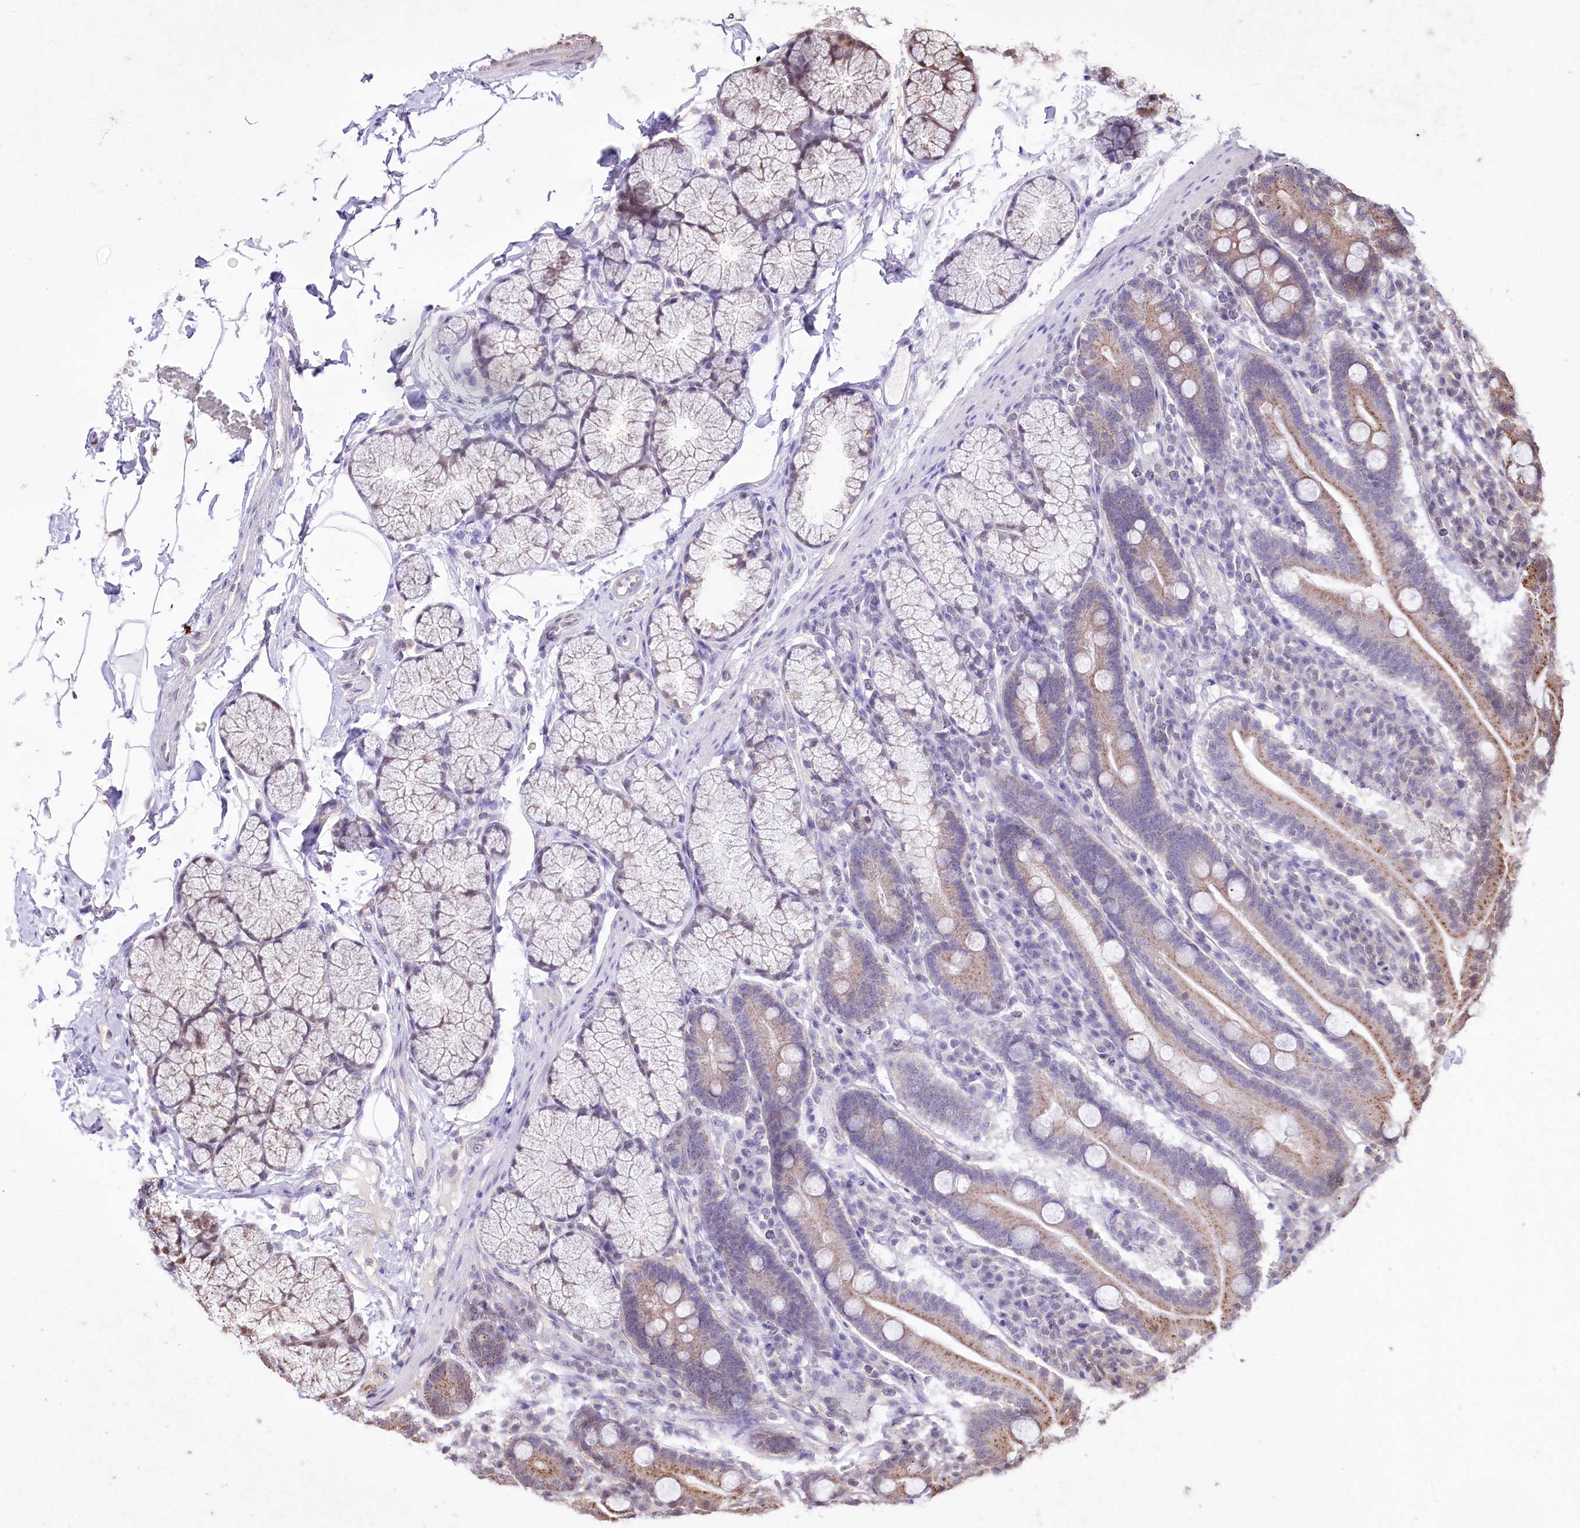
{"staining": {"intensity": "moderate", "quantity": ">75%", "location": "cytoplasmic/membranous"}, "tissue": "duodenum", "cell_type": "Glandular cells", "image_type": "normal", "snomed": [{"axis": "morphology", "description": "Normal tissue, NOS"}, {"axis": "topography", "description": "Duodenum"}], "caption": "Glandular cells reveal moderate cytoplasmic/membranous staining in approximately >75% of cells in unremarkable duodenum.", "gene": "ZFYVE27", "patient": {"sex": "male", "age": 35}}